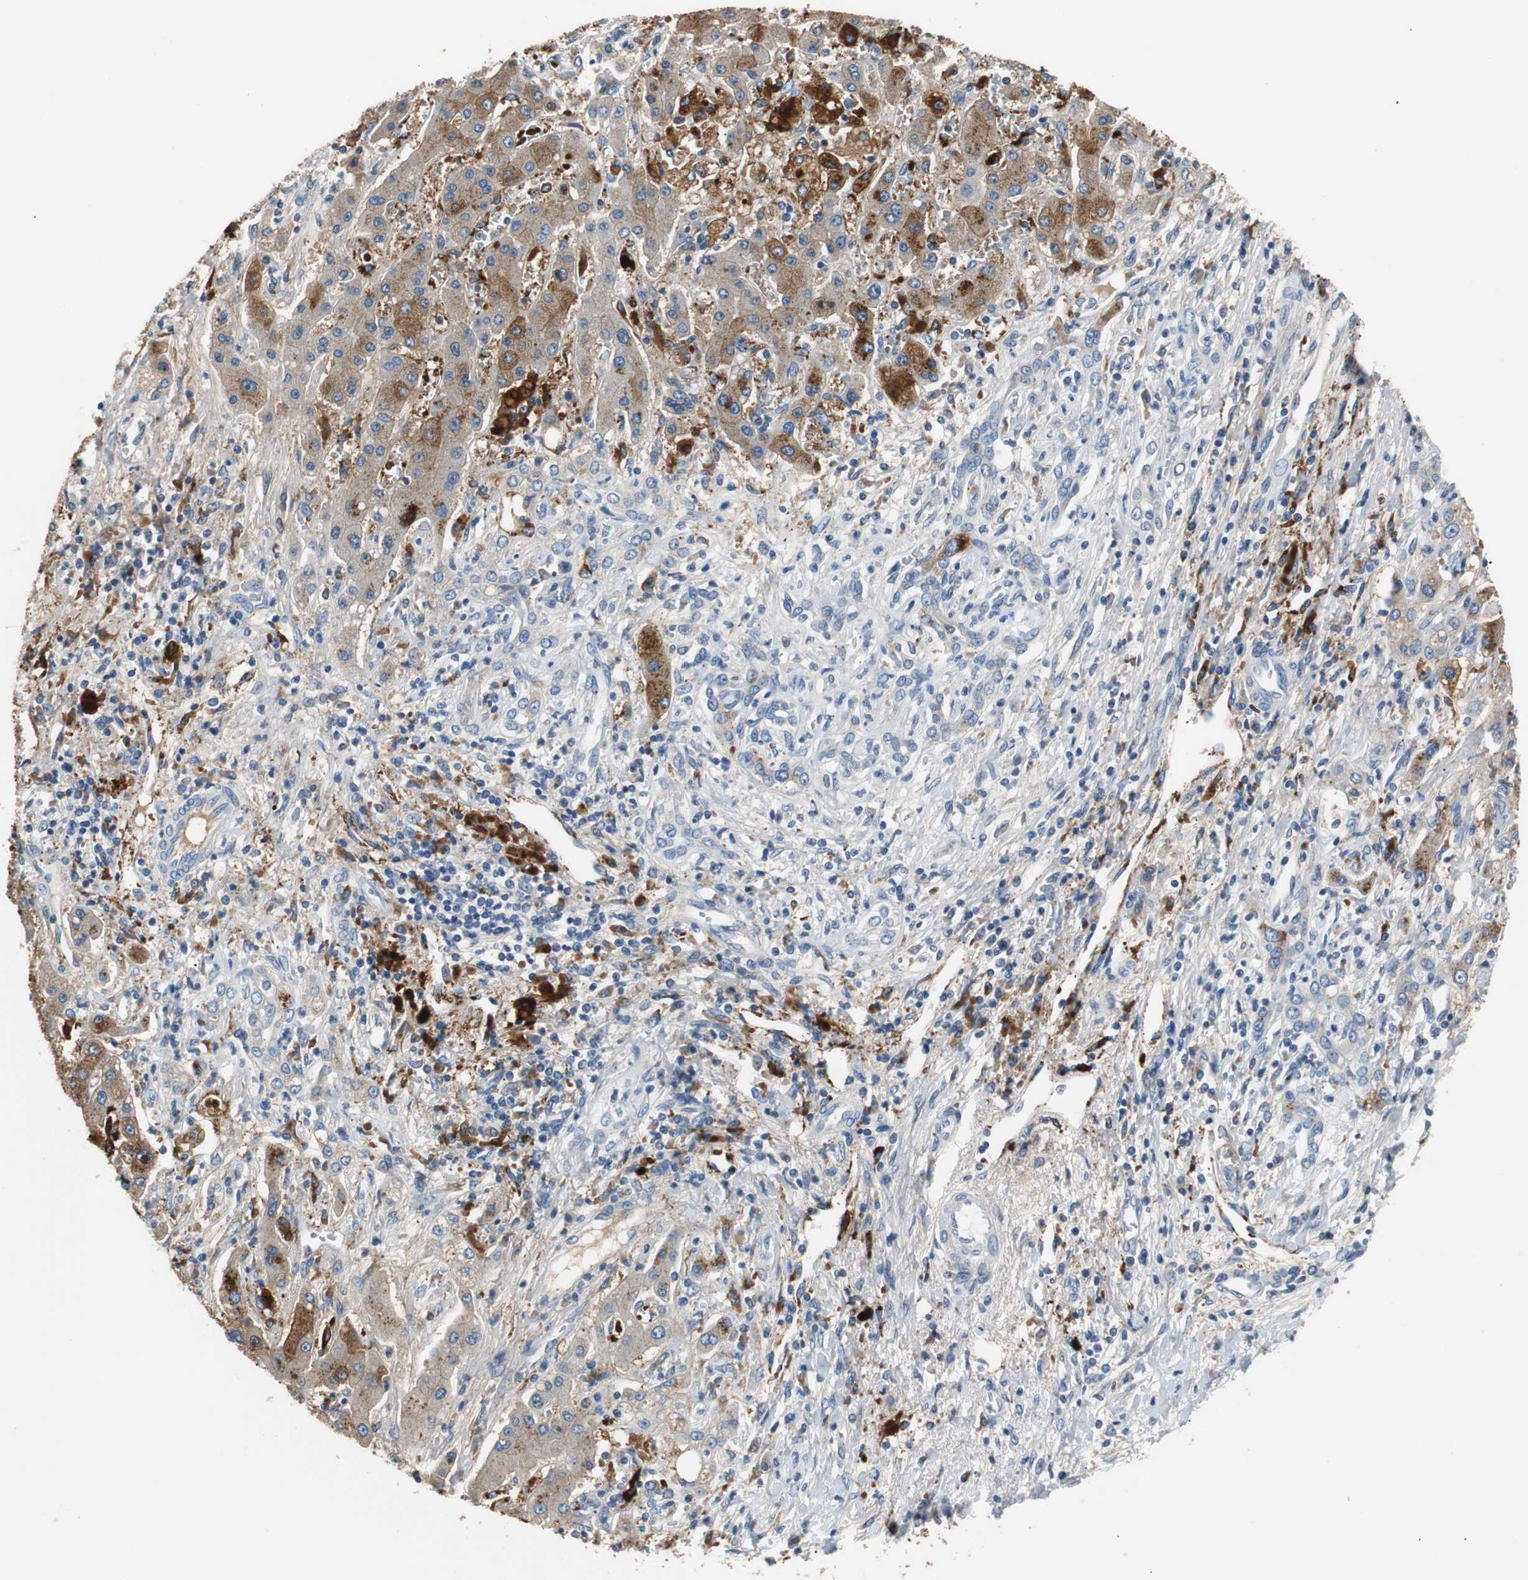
{"staining": {"intensity": "moderate", "quantity": "<25%", "location": "cytoplasmic/membranous"}, "tissue": "liver cancer", "cell_type": "Tumor cells", "image_type": "cancer", "snomed": [{"axis": "morphology", "description": "Cholangiocarcinoma"}, {"axis": "topography", "description": "Liver"}], "caption": "Liver cholangiocarcinoma stained with DAB immunohistochemistry displays low levels of moderate cytoplasmic/membranous staining in about <25% of tumor cells.", "gene": "PI15", "patient": {"sex": "male", "age": 50}}